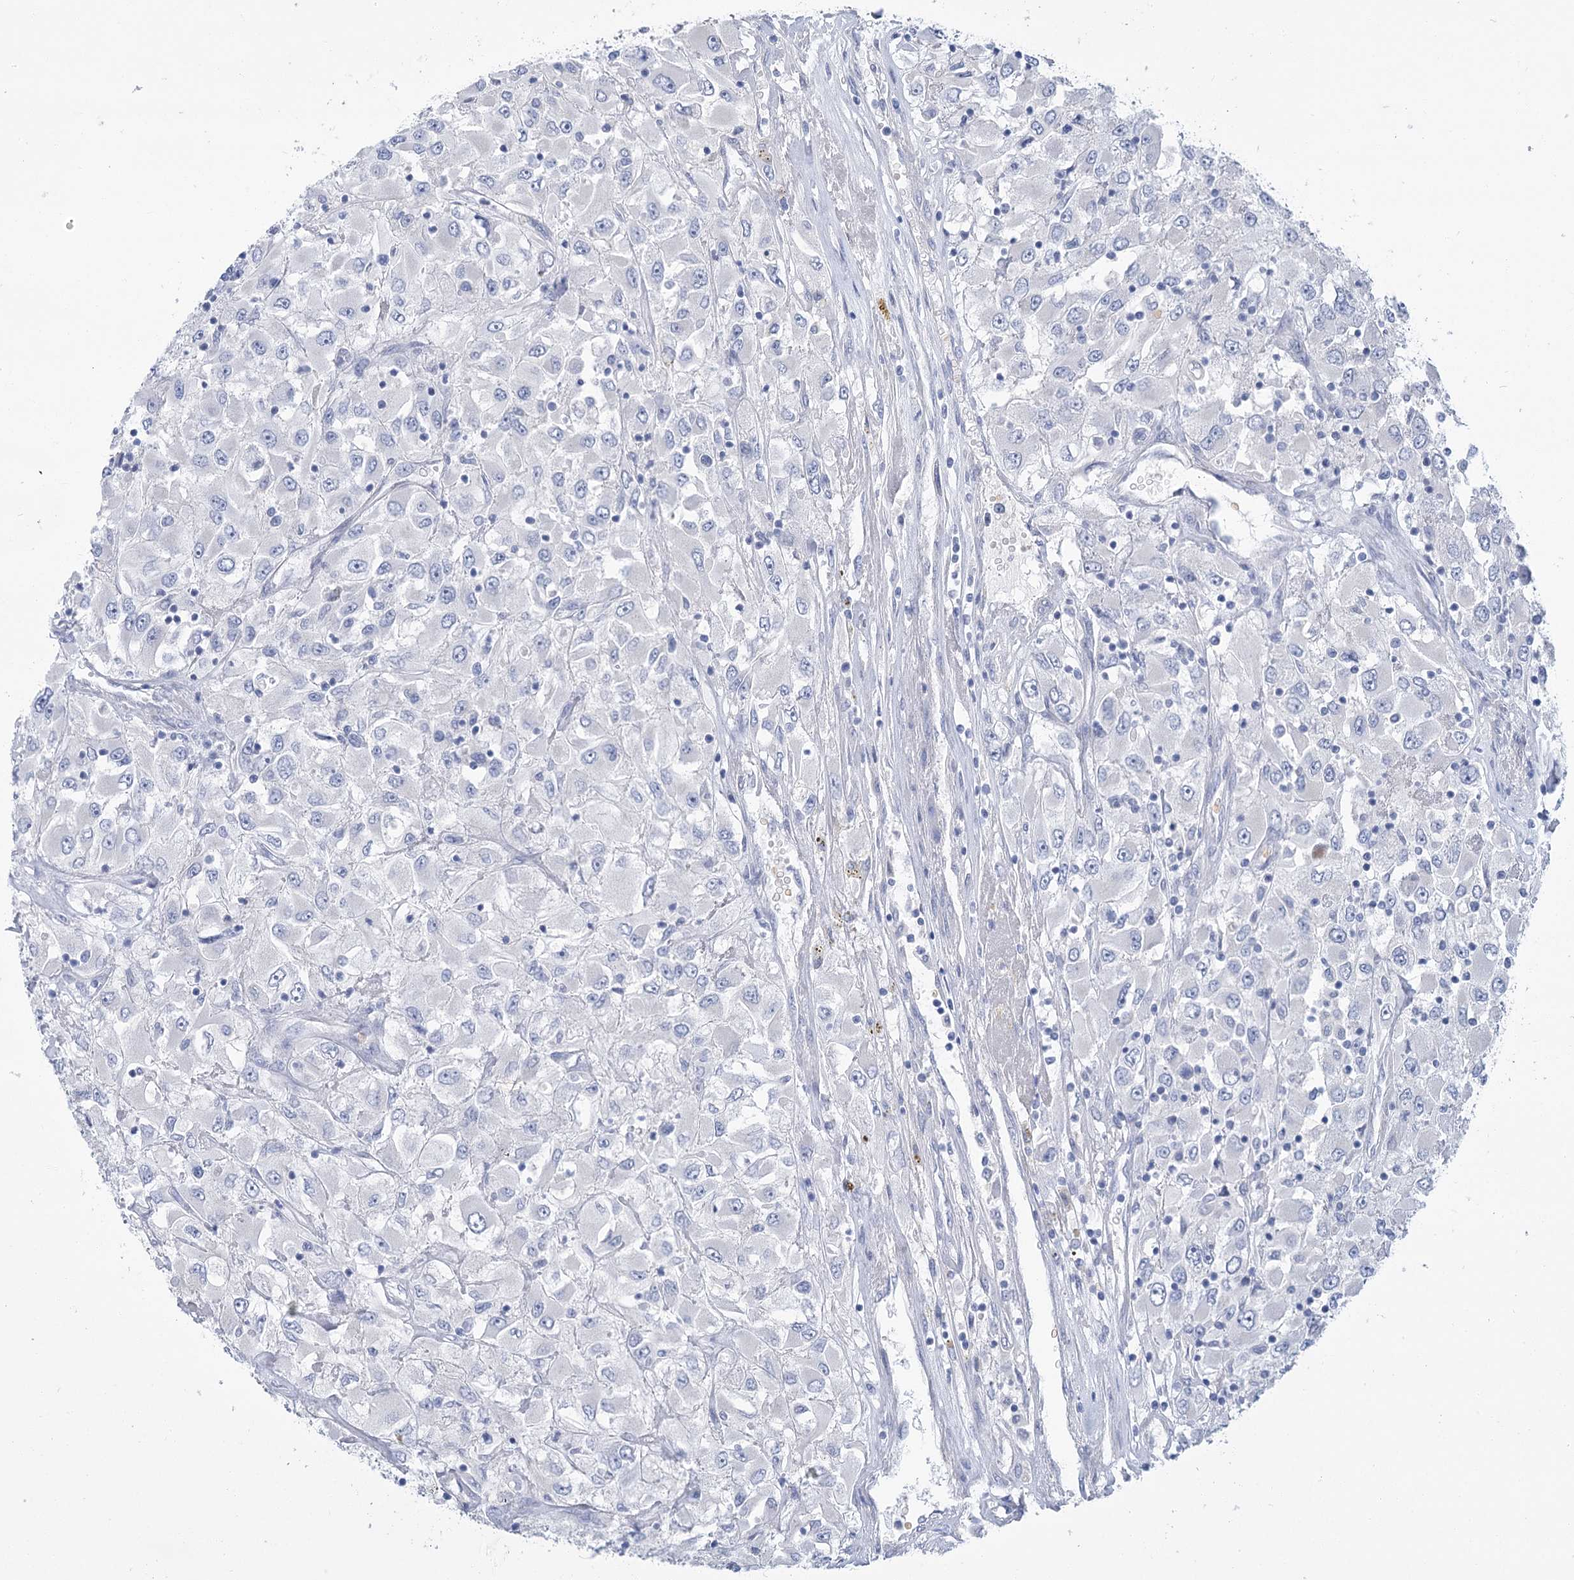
{"staining": {"intensity": "negative", "quantity": "none", "location": "none"}, "tissue": "renal cancer", "cell_type": "Tumor cells", "image_type": "cancer", "snomed": [{"axis": "morphology", "description": "Adenocarcinoma, NOS"}, {"axis": "topography", "description": "Kidney"}], "caption": "Tumor cells are negative for brown protein staining in renal cancer (adenocarcinoma).", "gene": "SLC9A3", "patient": {"sex": "female", "age": 52}}